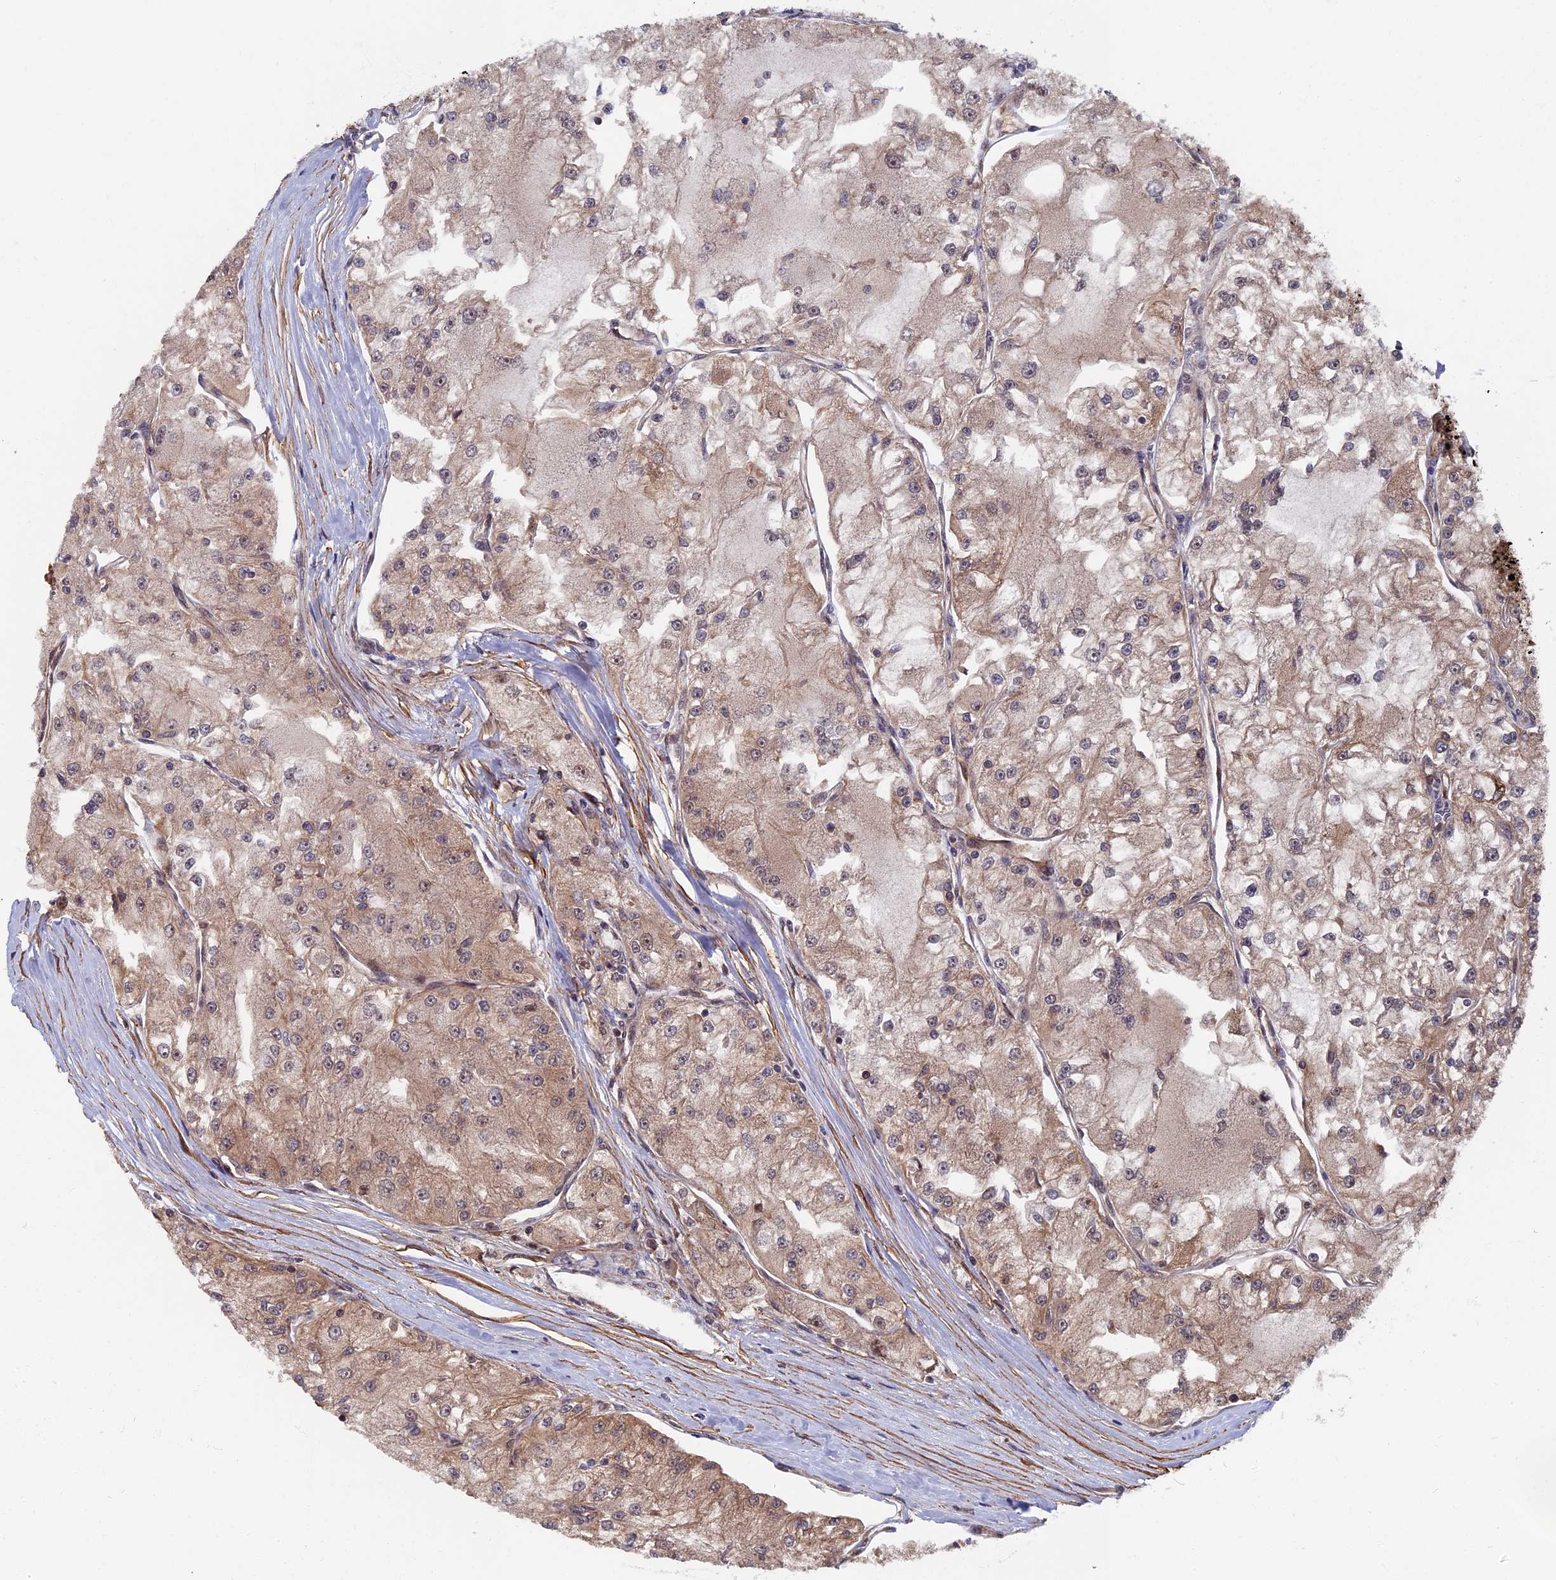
{"staining": {"intensity": "weak", "quantity": "25%-75%", "location": "cytoplasmic/membranous"}, "tissue": "renal cancer", "cell_type": "Tumor cells", "image_type": "cancer", "snomed": [{"axis": "morphology", "description": "Adenocarcinoma, NOS"}, {"axis": "topography", "description": "Kidney"}], "caption": "Renal cancer (adenocarcinoma) stained with a brown dye demonstrates weak cytoplasmic/membranous positive staining in about 25%-75% of tumor cells.", "gene": "CTDP1", "patient": {"sex": "female", "age": 72}}